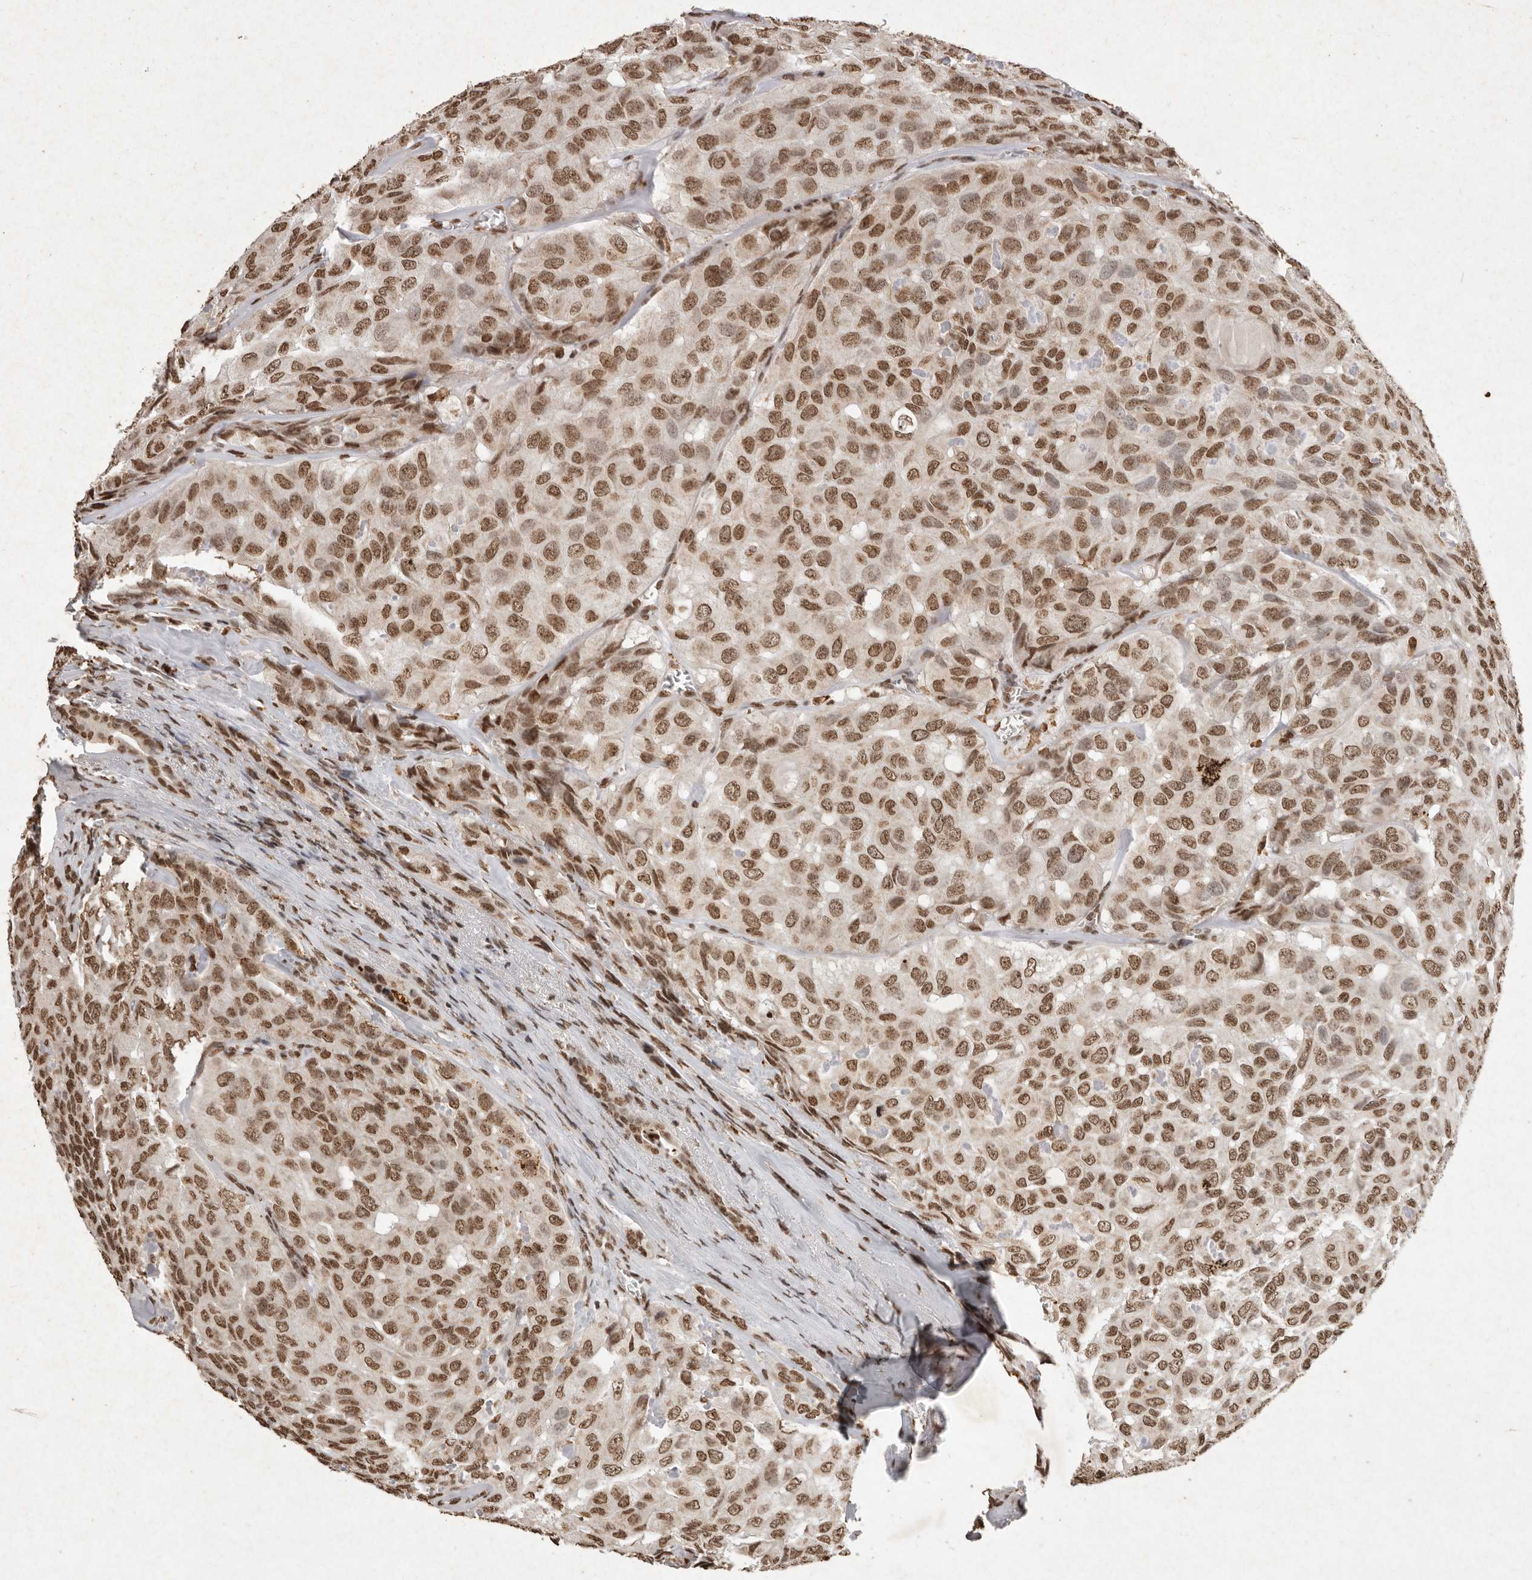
{"staining": {"intensity": "moderate", "quantity": ">75%", "location": "nuclear"}, "tissue": "head and neck cancer", "cell_type": "Tumor cells", "image_type": "cancer", "snomed": [{"axis": "morphology", "description": "Adenocarcinoma, NOS"}, {"axis": "topography", "description": "Salivary gland, NOS"}, {"axis": "topography", "description": "Head-Neck"}], "caption": "An image showing moderate nuclear expression in approximately >75% of tumor cells in adenocarcinoma (head and neck), as visualized by brown immunohistochemical staining.", "gene": "NKX3-2", "patient": {"sex": "female", "age": 76}}